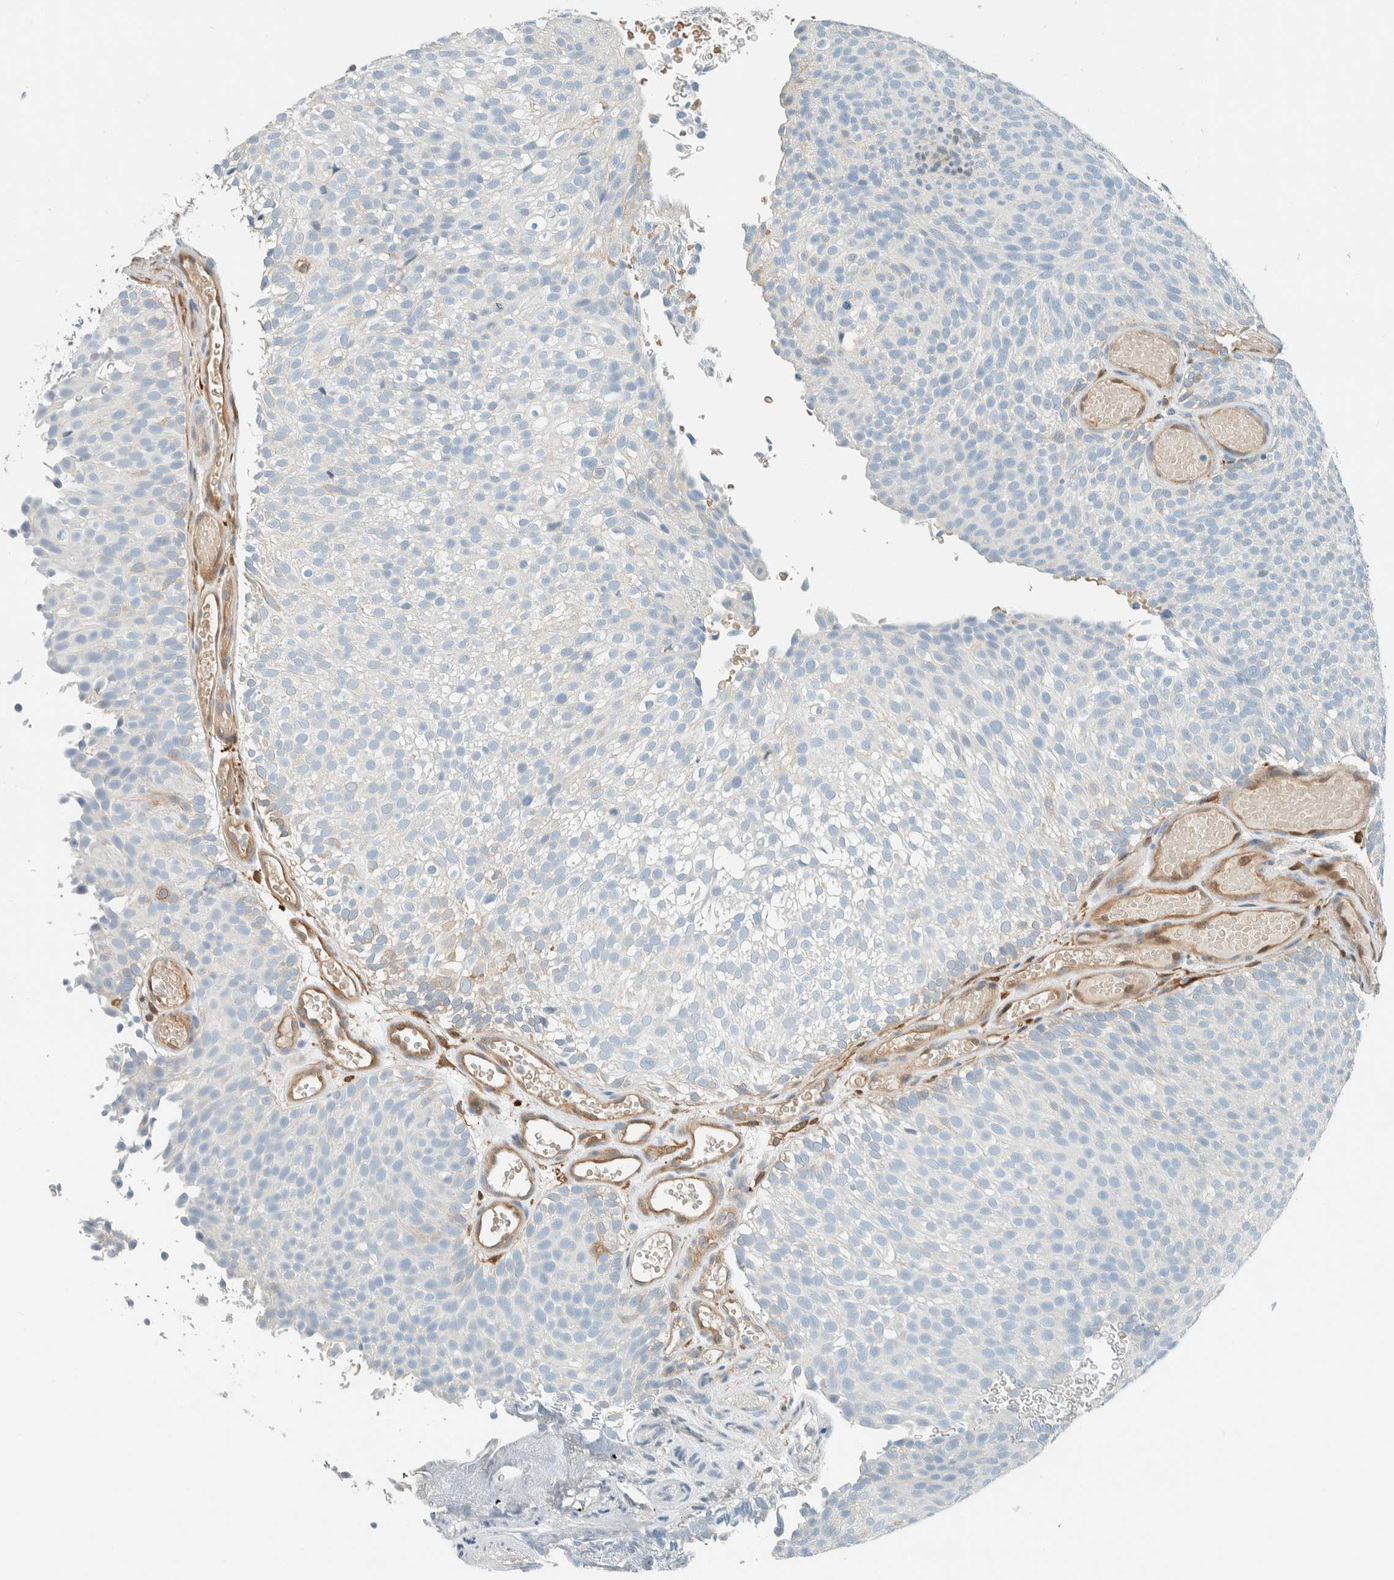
{"staining": {"intensity": "negative", "quantity": "none", "location": "none"}, "tissue": "urothelial cancer", "cell_type": "Tumor cells", "image_type": "cancer", "snomed": [{"axis": "morphology", "description": "Urothelial carcinoma, Low grade"}, {"axis": "topography", "description": "Urinary bladder"}], "caption": "Immunohistochemistry (IHC) image of human urothelial cancer stained for a protein (brown), which exhibits no positivity in tumor cells. (DAB (3,3'-diaminobenzidine) immunohistochemistry (IHC) with hematoxylin counter stain).", "gene": "NXN", "patient": {"sex": "male", "age": 78}}